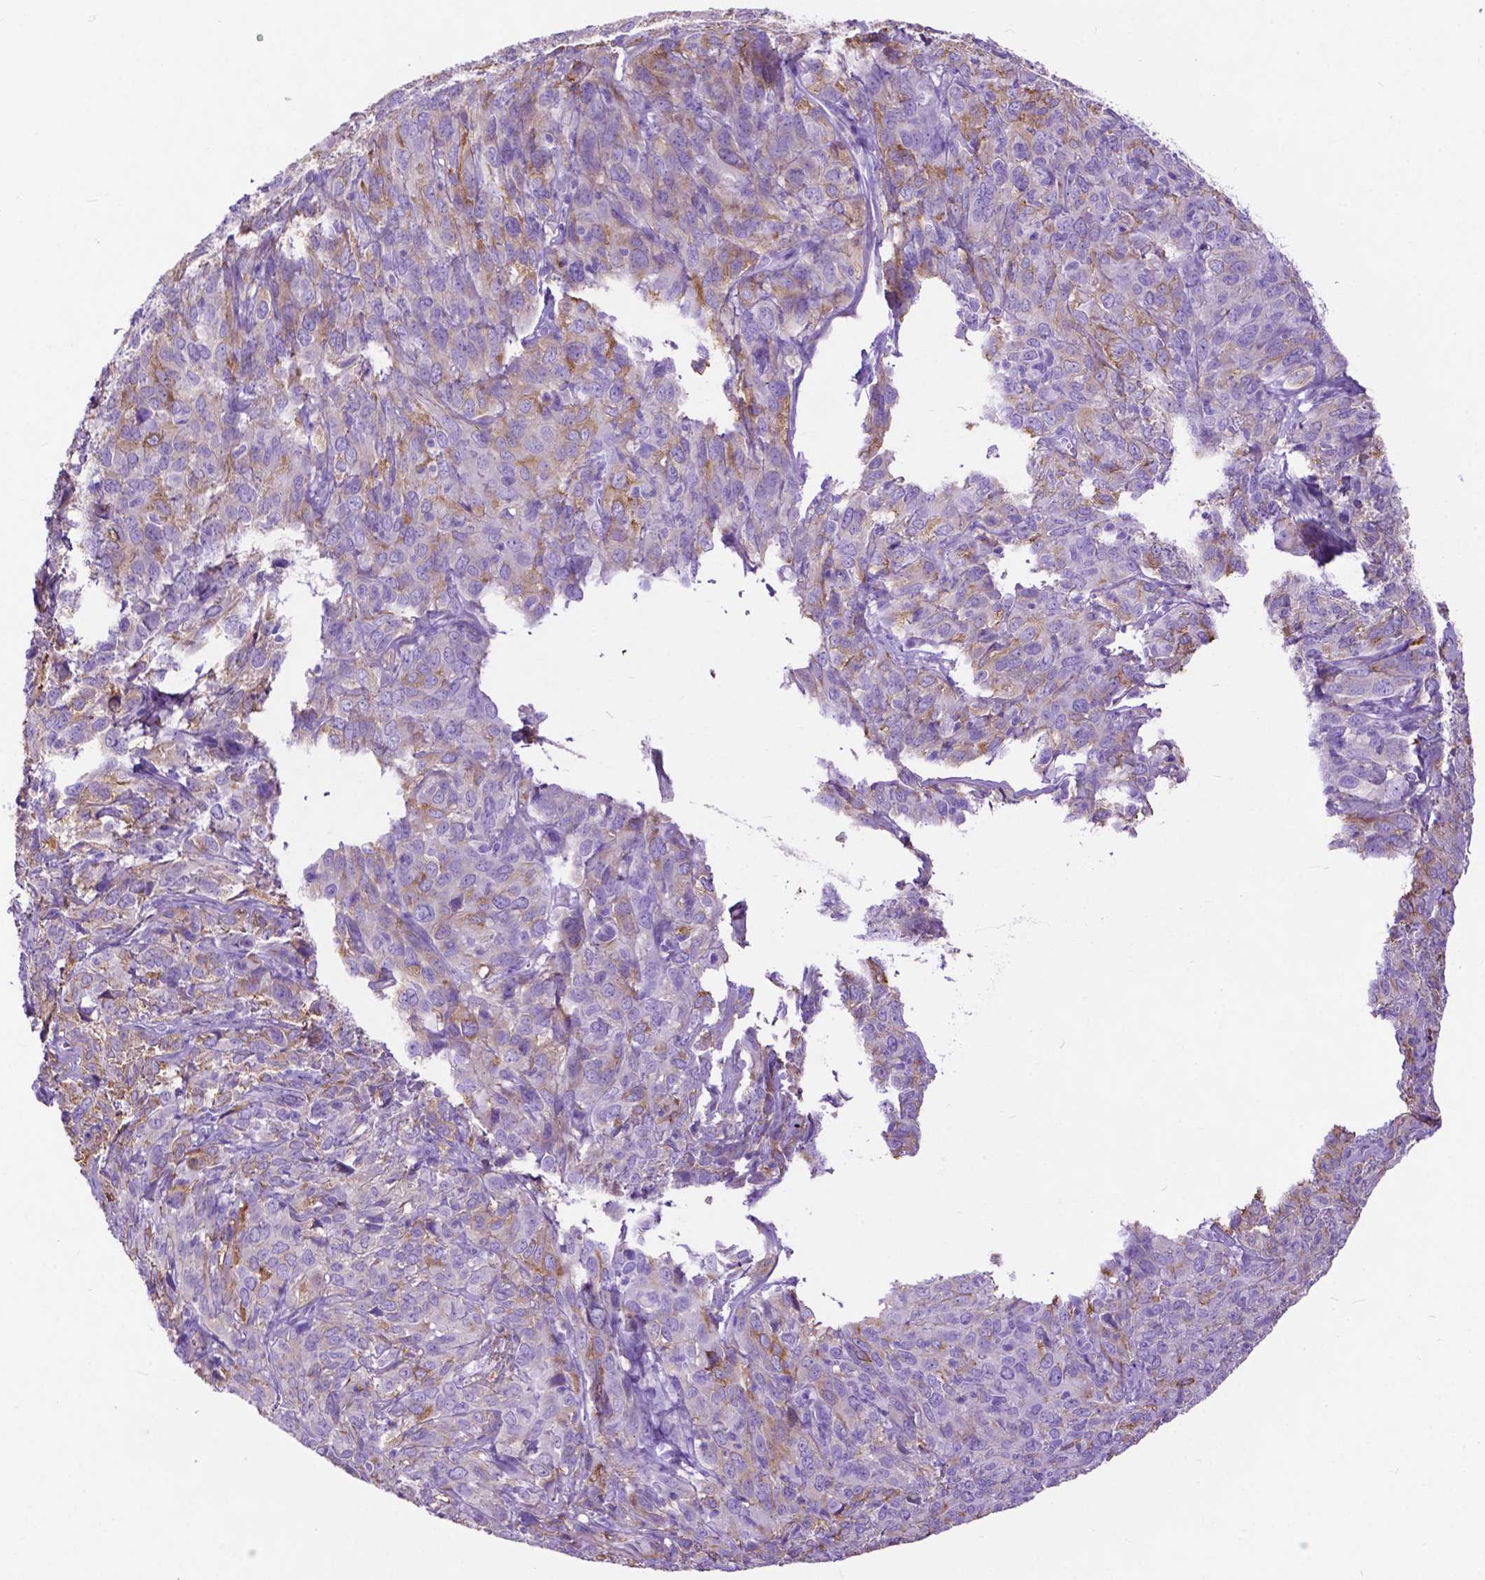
{"staining": {"intensity": "weak", "quantity": "25%-75%", "location": "cytoplasmic/membranous"}, "tissue": "cervical cancer", "cell_type": "Tumor cells", "image_type": "cancer", "snomed": [{"axis": "morphology", "description": "Squamous cell carcinoma, NOS"}, {"axis": "topography", "description": "Cervix"}], "caption": "Immunohistochemical staining of cervical cancer exhibits low levels of weak cytoplasmic/membranous protein positivity in approximately 25%-75% of tumor cells.", "gene": "PCDHA12", "patient": {"sex": "female", "age": 51}}